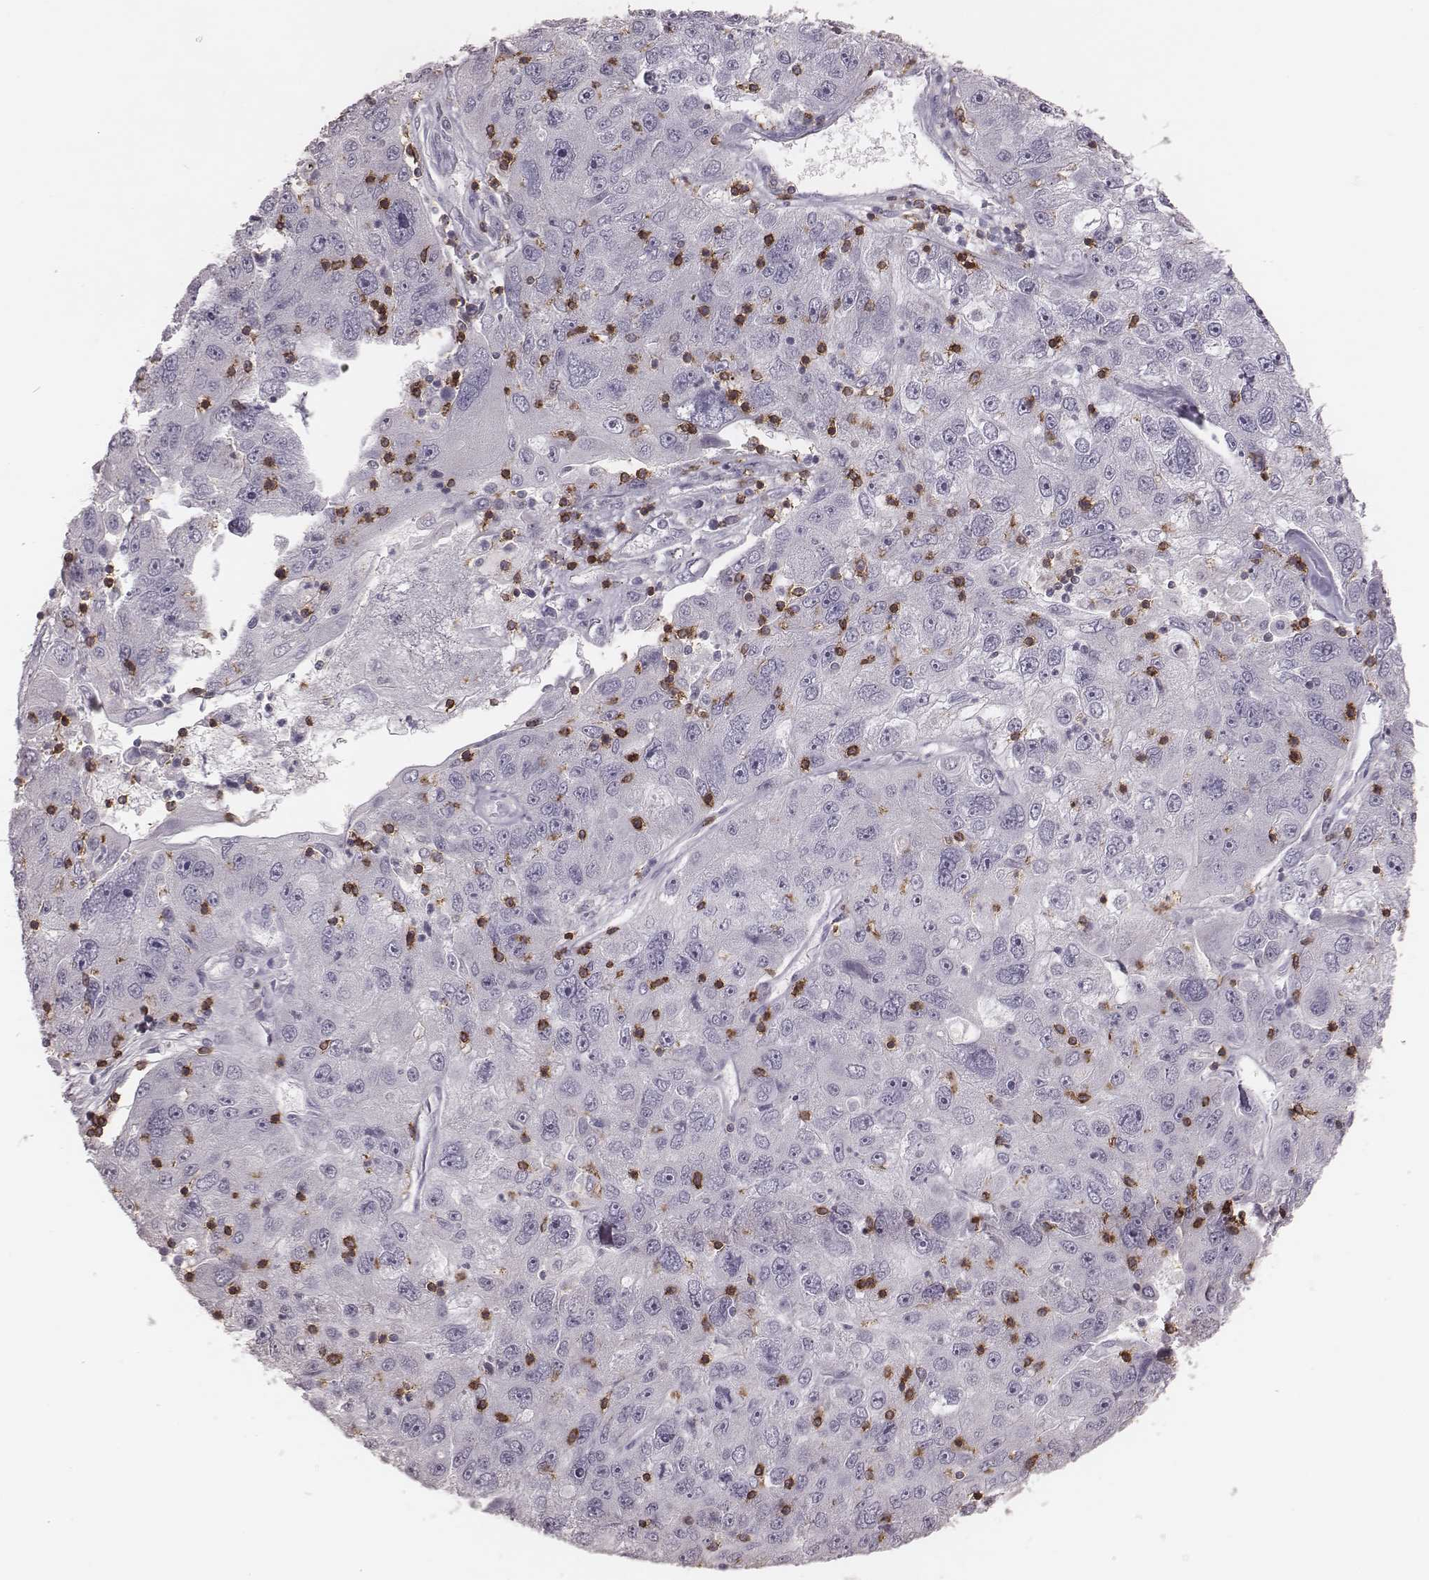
{"staining": {"intensity": "negative", "quantity": "none", "location": "none"}, "tissue": "stomach cancer", "cell_type": "Tumor cells", "image_type": "cancer", "snomed": [{"axis": "morphology", "description": "Adenocarcinoma, NOS"}, {"axis": "topography", "description": "Stomach"}], "caption": "The IHC histopathology image has no significant positivity in tumor cells of stomach cancer (adenocarcinoma) tissue.", "gene": "PDCD1", "patient": {"sex": "male", "age": 56}}